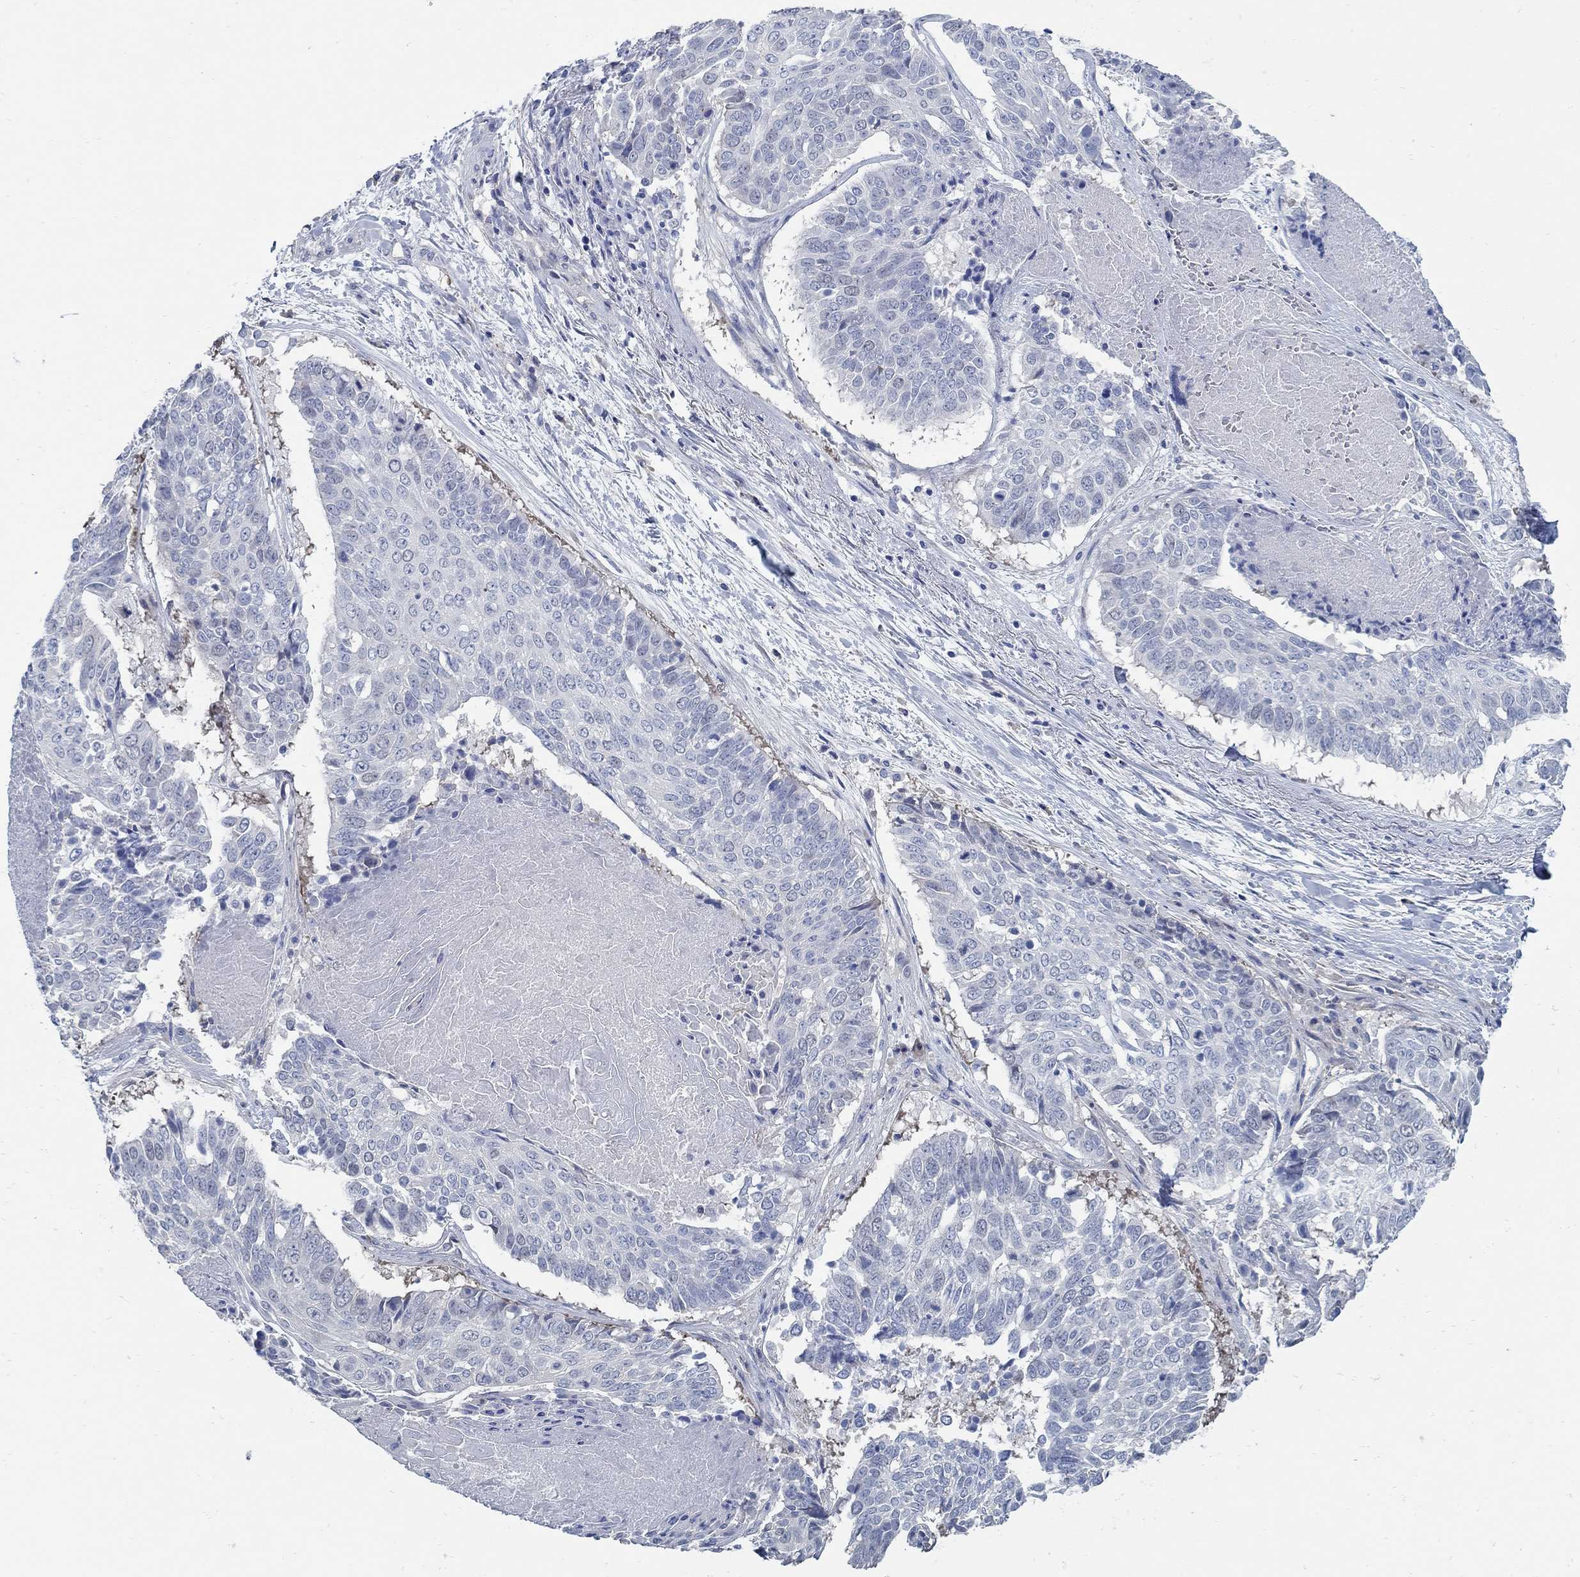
{"staining": {"intensity": "negative", "quantity": "none", "location": "none"}, "tissue": "lung cancer", "cell_type": "Tumor cells", "image_type": "cancer", "snomed": [{"axis": "morphology", "description": "Squamous cell carcinoma, NOS"}, {"axis": "topography", "description": "Lung"}], "caption": "Immunohistochemistry image of neoplastic tissue: human lung cancer stained with DAB (3,3'-diaminobenzidine) reveals no significant protein positivity in tumor cells.", "gene": "C15orf39", "patient": {"sex": "male", "age": 64}}